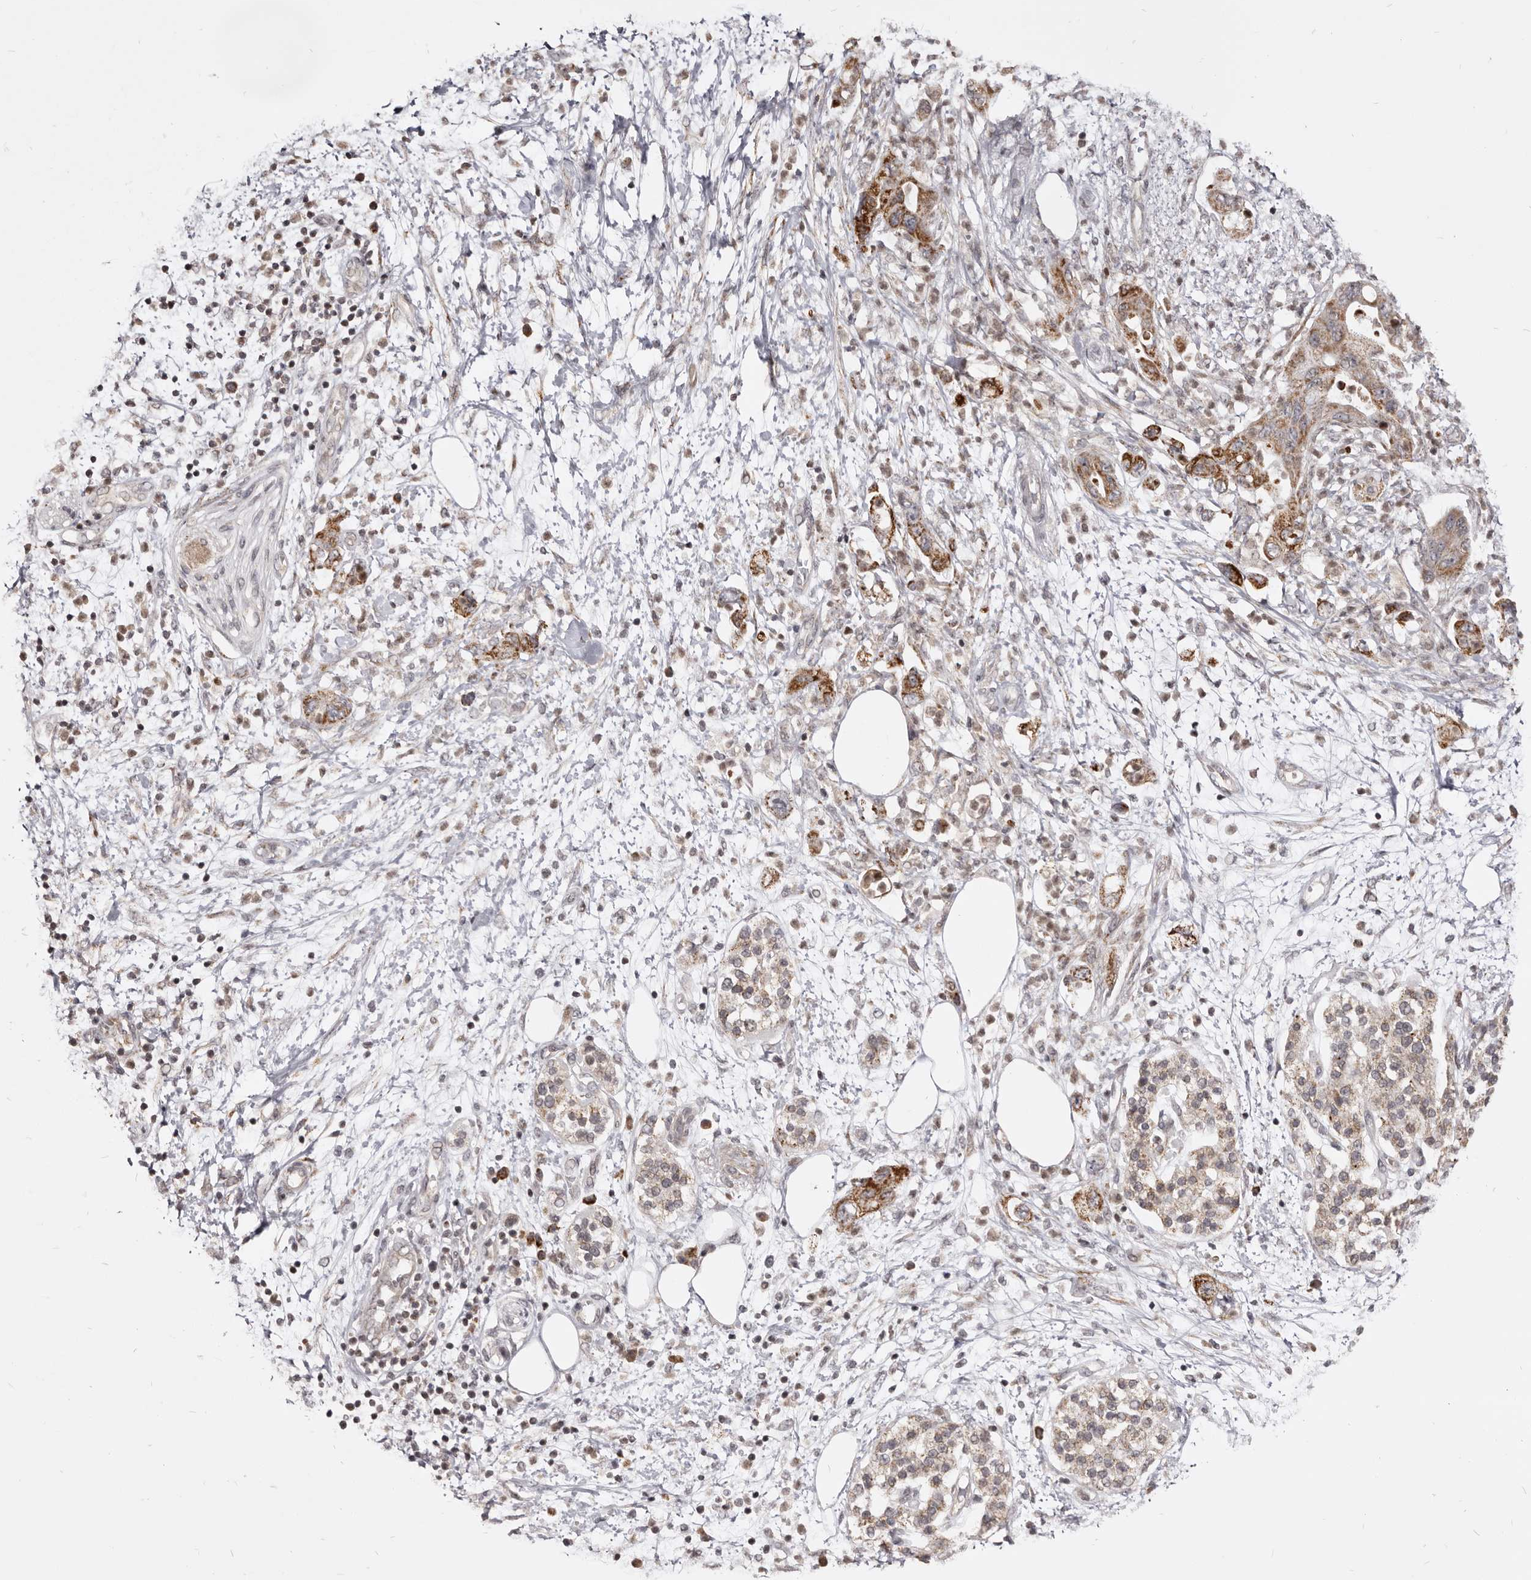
{"staining": {"intensity": "moderate", "quantity": ">75%", "location": "cytoplasmic/membranous"}, "tissue": "pancreatic cancer", "cell_type": "Tumor cells", "image_type": "cancer", "snomed": [{"axis": "morphology", "description": "Adenocarcinoma, NOS"}, {"axis": "topography", "description": "Pancreas"}], "caption": "This micrograph displays pancreatic cancer stained with immunohistochemistry (IHC) to label a protein in brown. The cytoplasmic/membranous of tumor cells show moderate positivity for the protein. Nuclei are counter-stained blue.", "gene": "THUMPD1", "patient": {"sex": "female", "age": 73}}